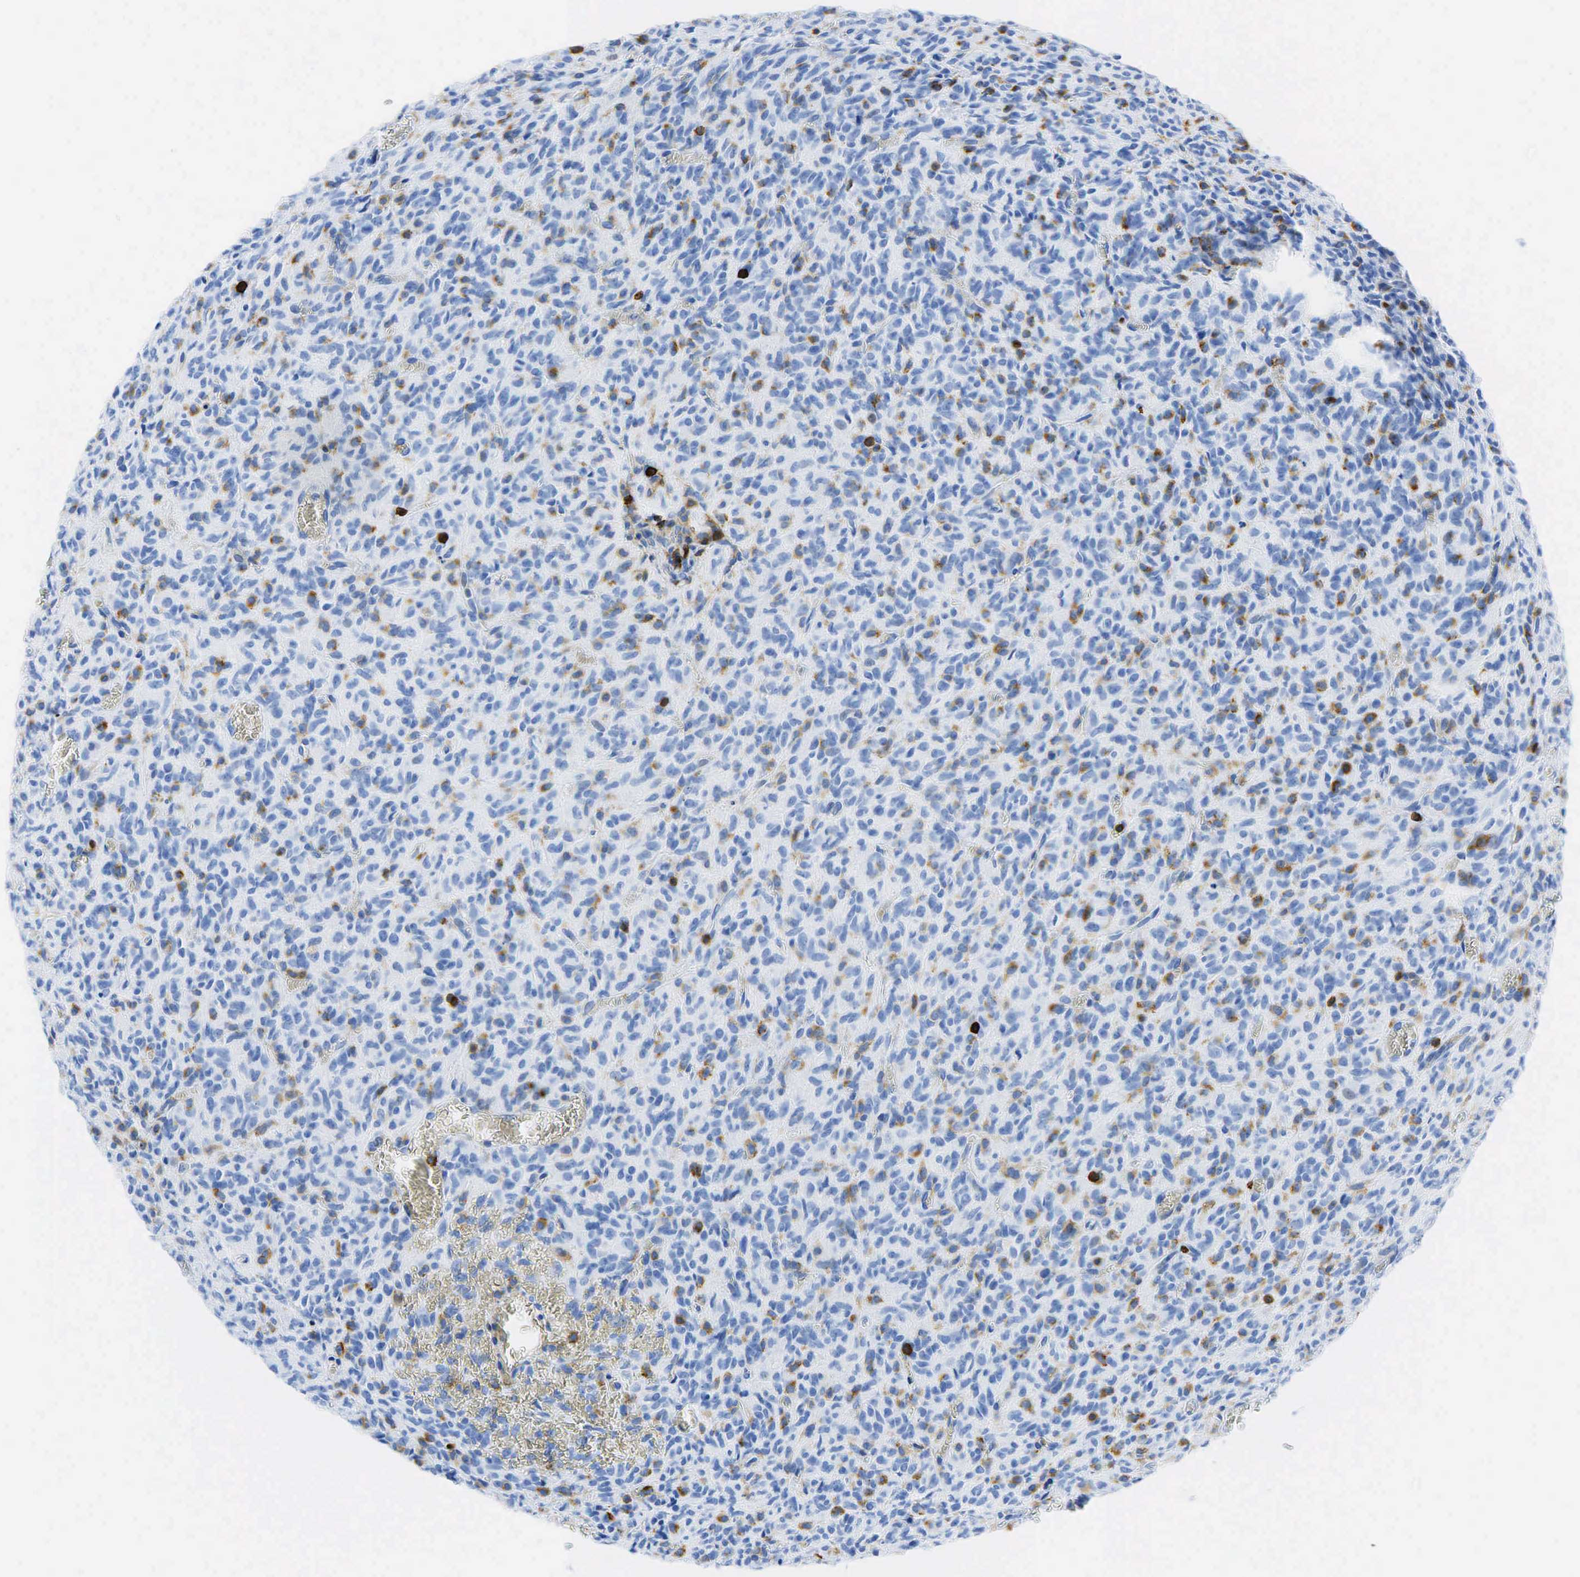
{"staining": {"intensity": "negative", "quantity": "none", "location": "none"}, "tissue": "glioma", "cell_type": "Tumor cells", "image_type": "cancer", "snomed": [{"axis": "morphology", "description": "Glioma, malignant, High grade"}, {"axis": "topography", "description": "Brain"}], "caption": "Immunohistochemical staining of human glioma demonstrates no significant staining in tumor cells. (Stains: DAB (3,3'-diaminobenzidine) immunohistochemistry with hematoxylin counter stain, Microscopy: brightfield microscopy at high magnification).", "gene": "PTPRC", "patient": {"sex": "male", "age": 56}}